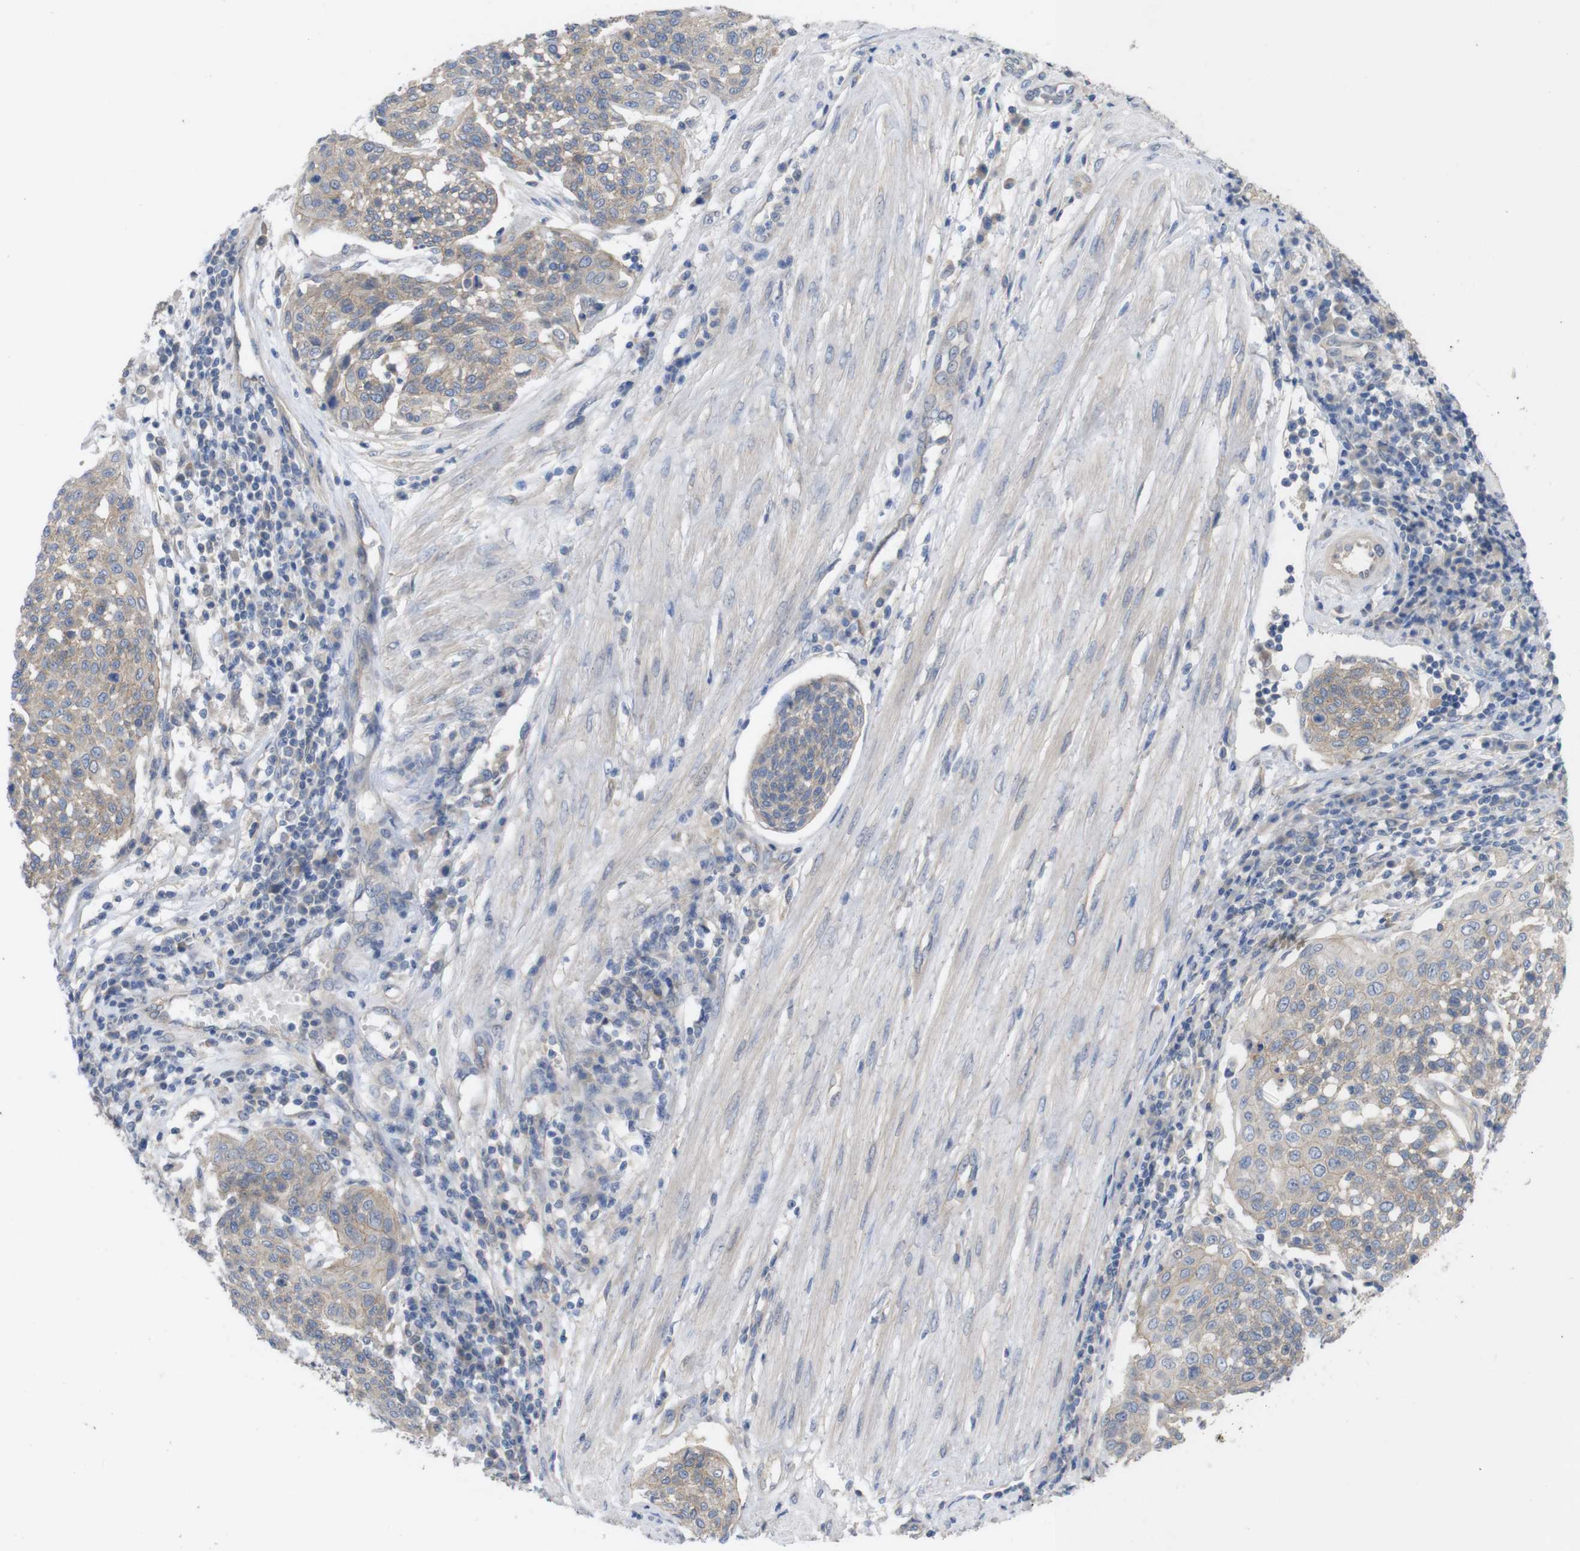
{"staining": {"intensity": "weak", "quantity": "<25%", "location": "cytoplasmic/membranous"}, "tissue": "cervical cancer", "cell_type": "Tumor cells", "image_type": "cancer", "snomed": [{"axis": "morphology", "description": "Squamous cell carcinoma, NOS"}, {"axis": "topography", "description": "Cervix"}], "caption": "Immunohistochemistry of cervical squamous cell carcinoma demonstrates no expression in tumor cells.", "gene": "KIDINS220", "patient": {"sex": "female", "age": 34}}